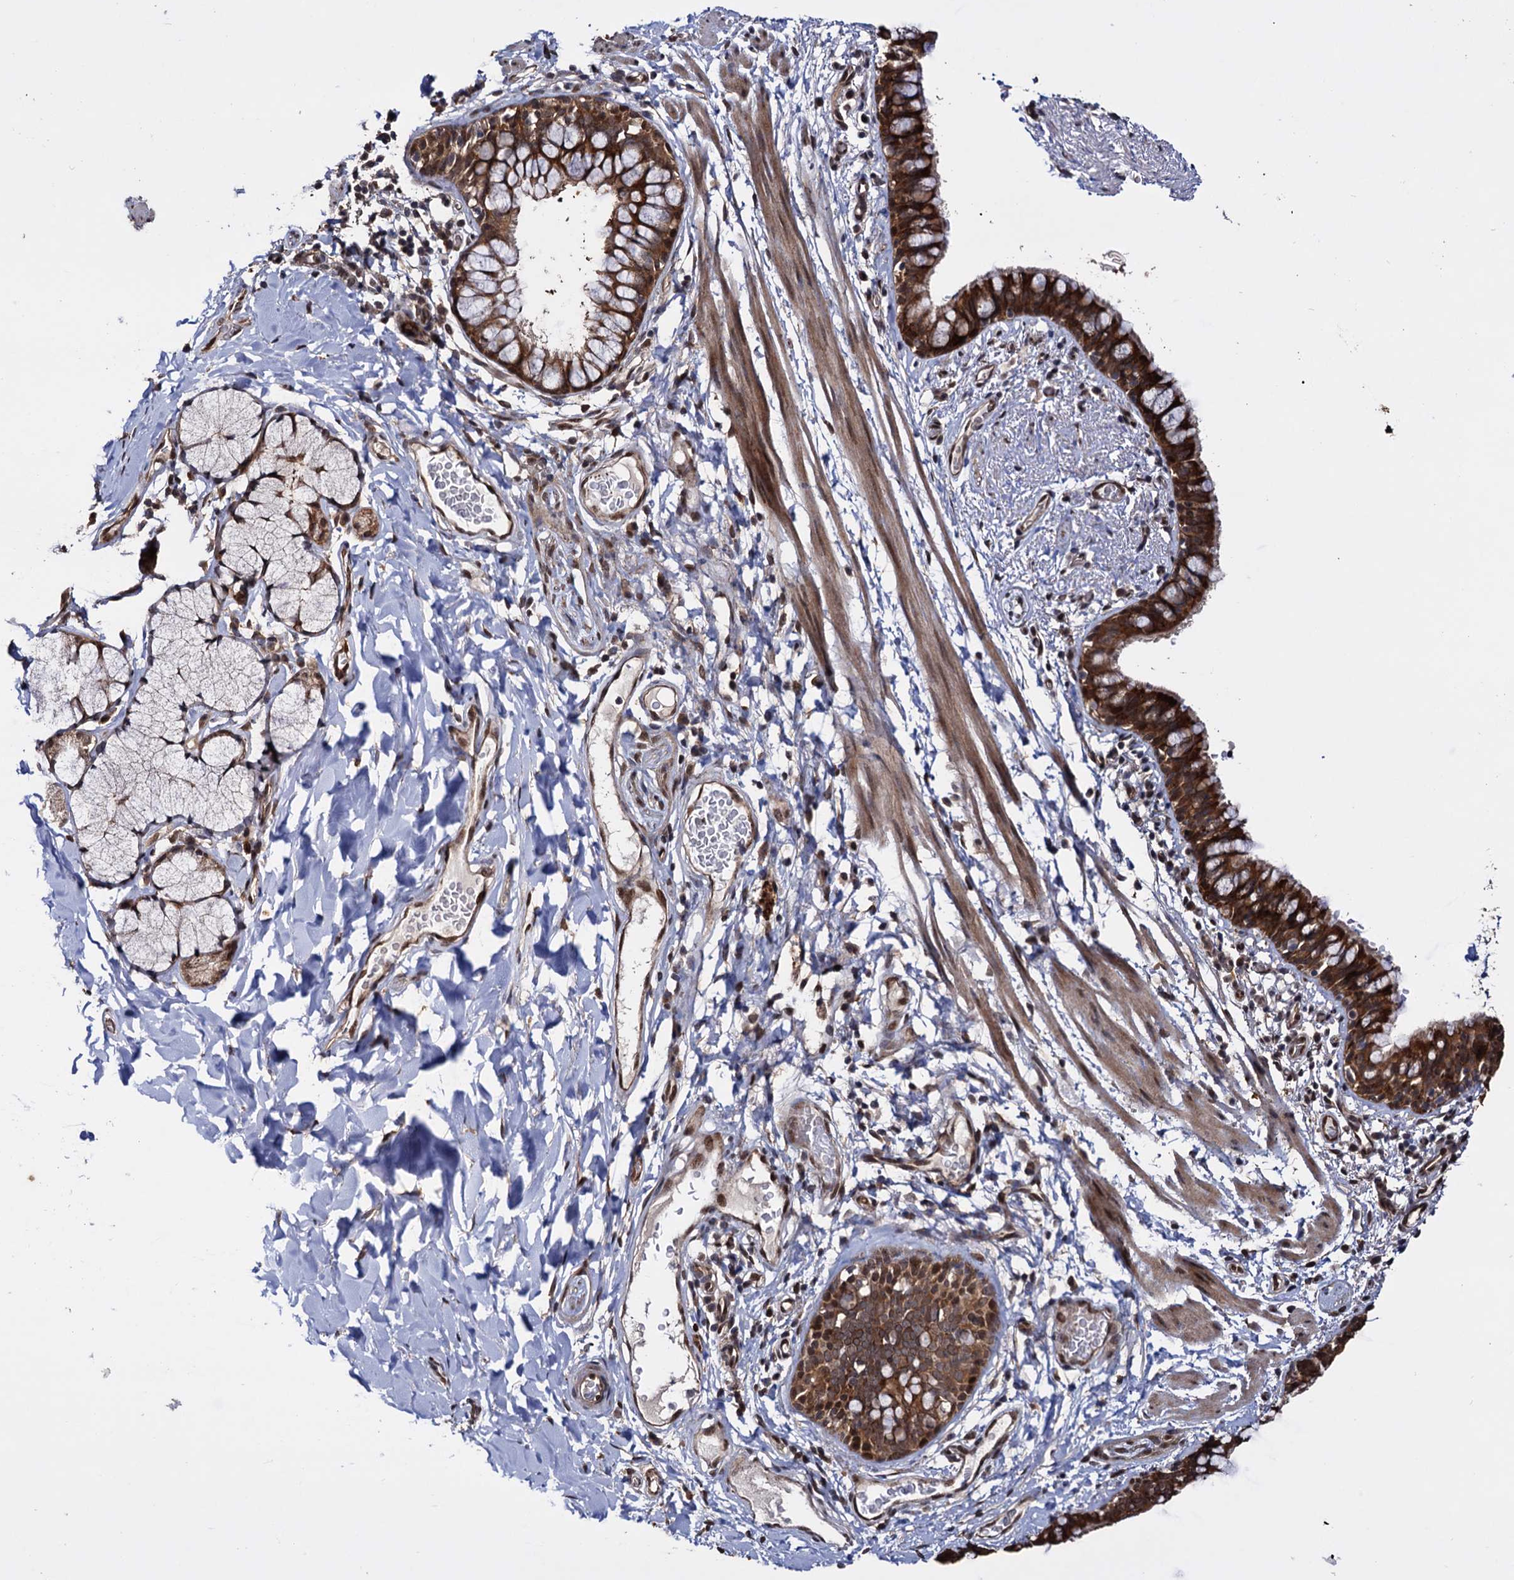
{"staining": {"intensity": "strong", "quantity": ">75%", "location": "cytoplasmic/membranous,nuclear"}, "tissue": "bronchus", "cell_type": "Respiratory epithelial cells", "image_type": "normal", "snomed": [{"axis": "morphology", "description": "Normal tissue, NOS"}, {"axis": "topography", "description": "Cartilage tissue"}, {"axis": "topography", "description": "Bronchus"}], "caption": "The immunohistochemical stain labels strong cytoplasmic/membranous,nuclear expression in respiratory epithelial cells of normal bronchus.", "gene": "PIGB", "patient": {"sex": "female", "age": 36}}